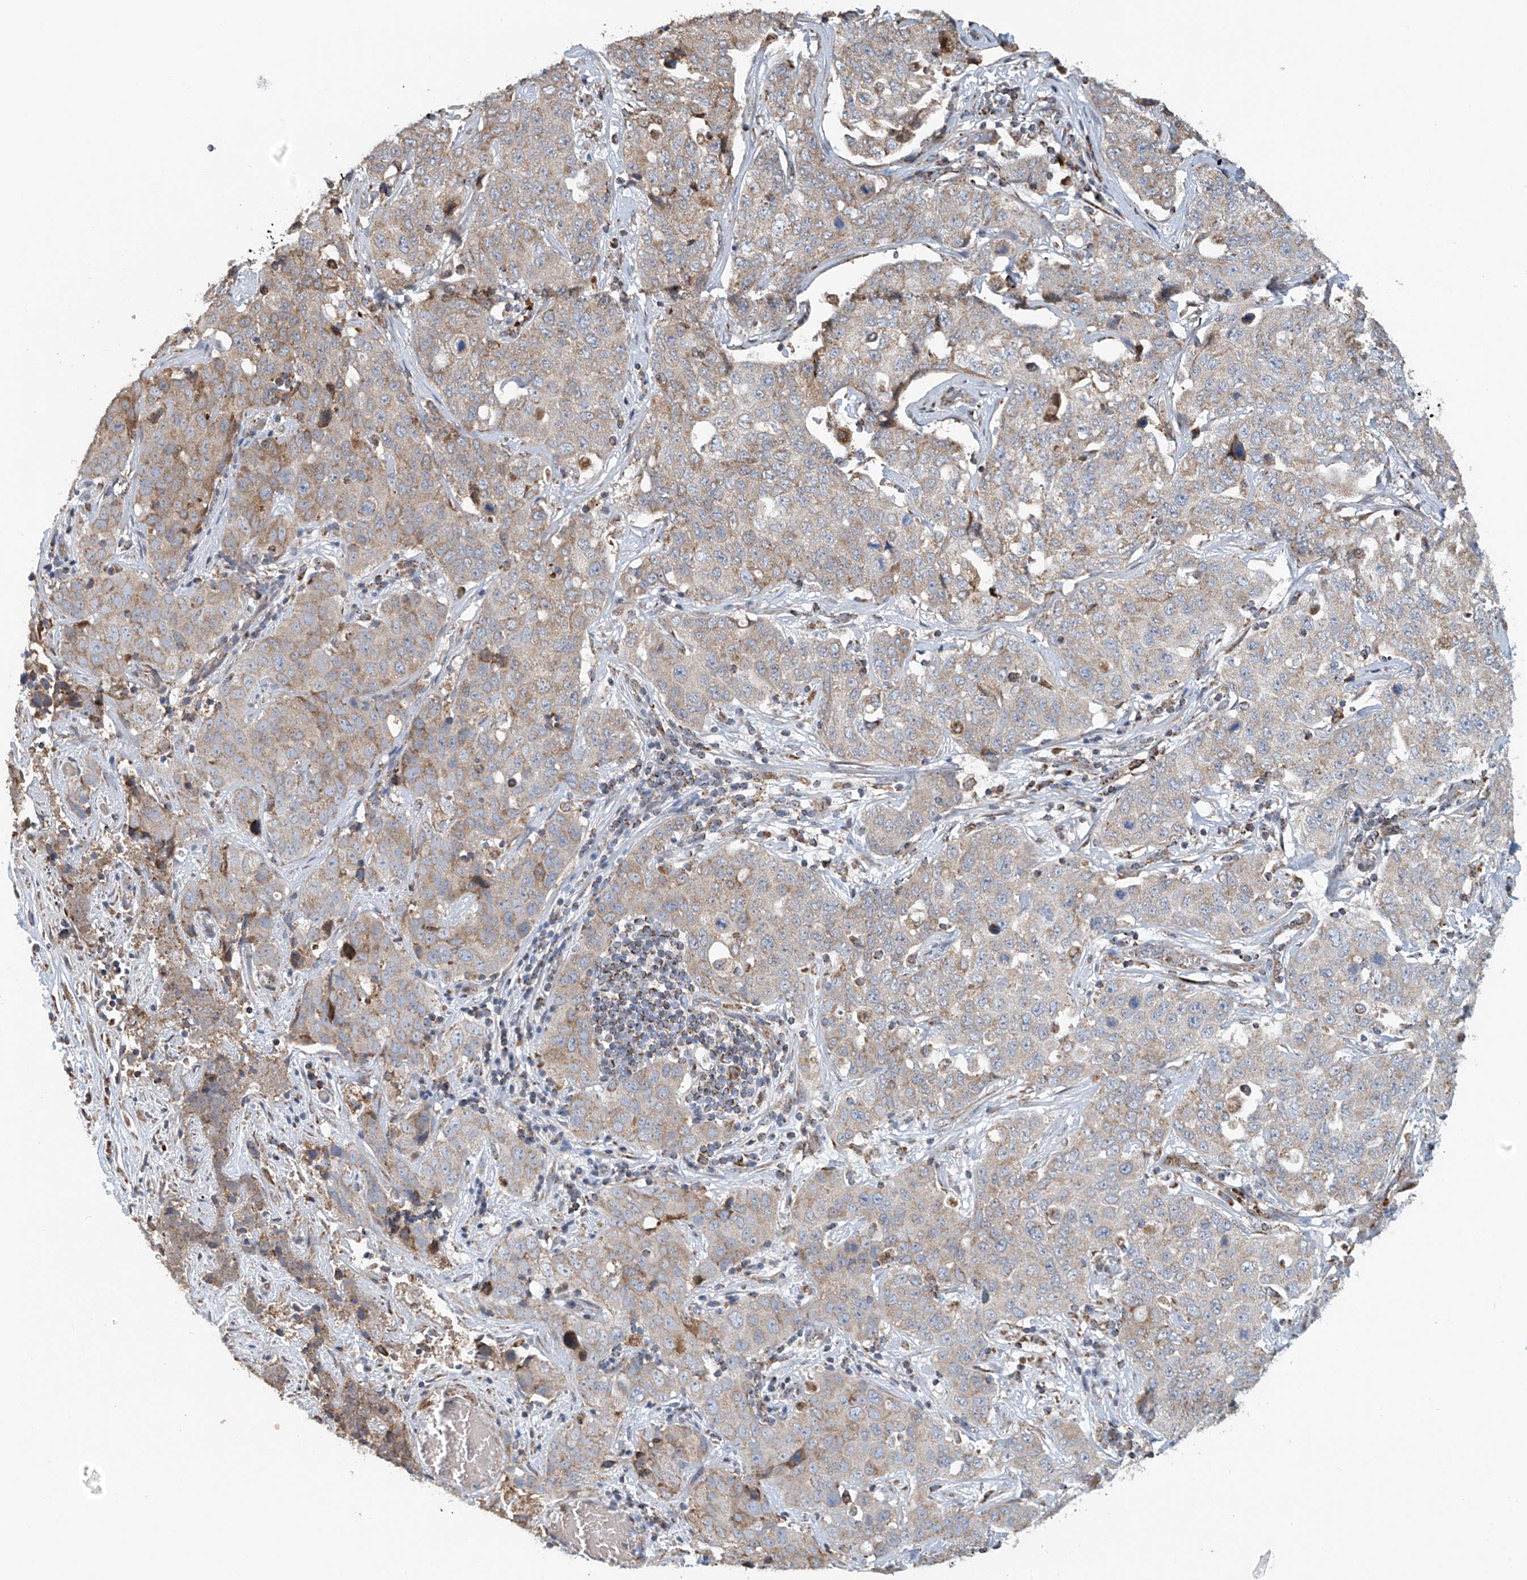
{"staining": {"intensity": "moderate", "quantity": "25%-75%", "location": "cytoplasmic/membranous"}, "tissue": "stomach cancer", "cell_type": "Tumor cells", "image_type": "cancer", "snomed": [{"axis": "morphology", "description": "Normal tissue, NOS"}, {"axis": "morphology", "description": "Adenocarcinoma, NOS"}, {"axis": "topography", "description": "Lymph node"}, {"axis": "topography", "description": "Stomach"}], "caption": "Immunohistochemistry (IHC) (DAB) staining of human adenocarcinoma (stomach) displays moderate cytoplasmic/membranous protein expression in approximately 25%-75% of tumor cells.", "gene": "COMMD1", "patient": {"sex": "male", "age": 48}}